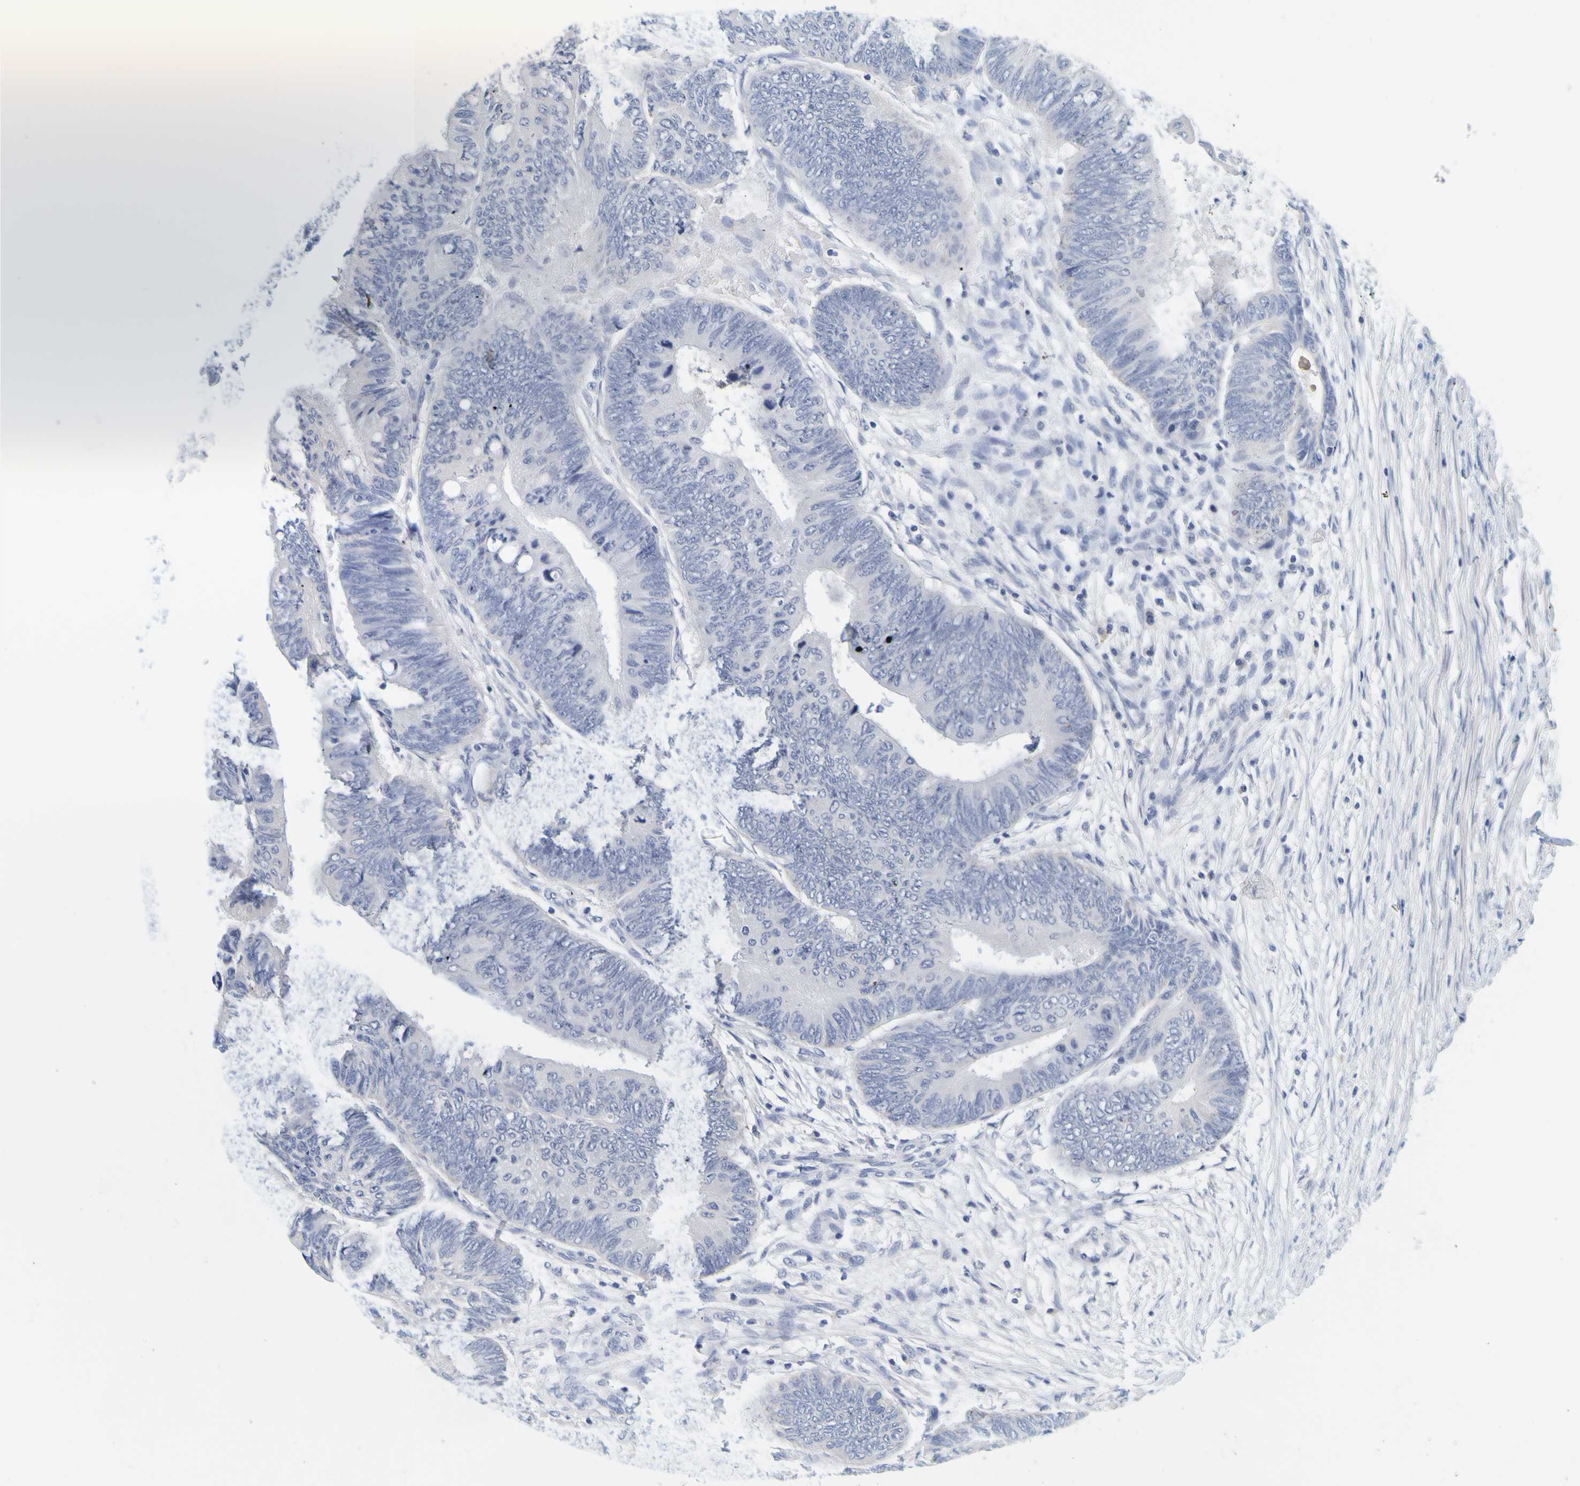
{"staining": {"intensity": "negative", "quantity": "none", "location": "none"}, "tissue": "colorectal cancer", "cell_type": "Tumor cells", "image_type": "cancer", "snomed": [{"axis": "morphology", "description": "Normal tissue, NOS"}, {"axis": "morphology", "description": "Adenocarcinoma, NOS"}, {"axis": "topography", "description": "Rectum"}, {"axis": "topography", "description": "Peripheral nerve tissue"}], "caption": "Adenocarcinoma (colorectal) stained for a protein using immunohistochemistry demonstrates no positivity tumor cells.", "gene": "ENDOU", "patient": {"sex": "male", "age": 92}}